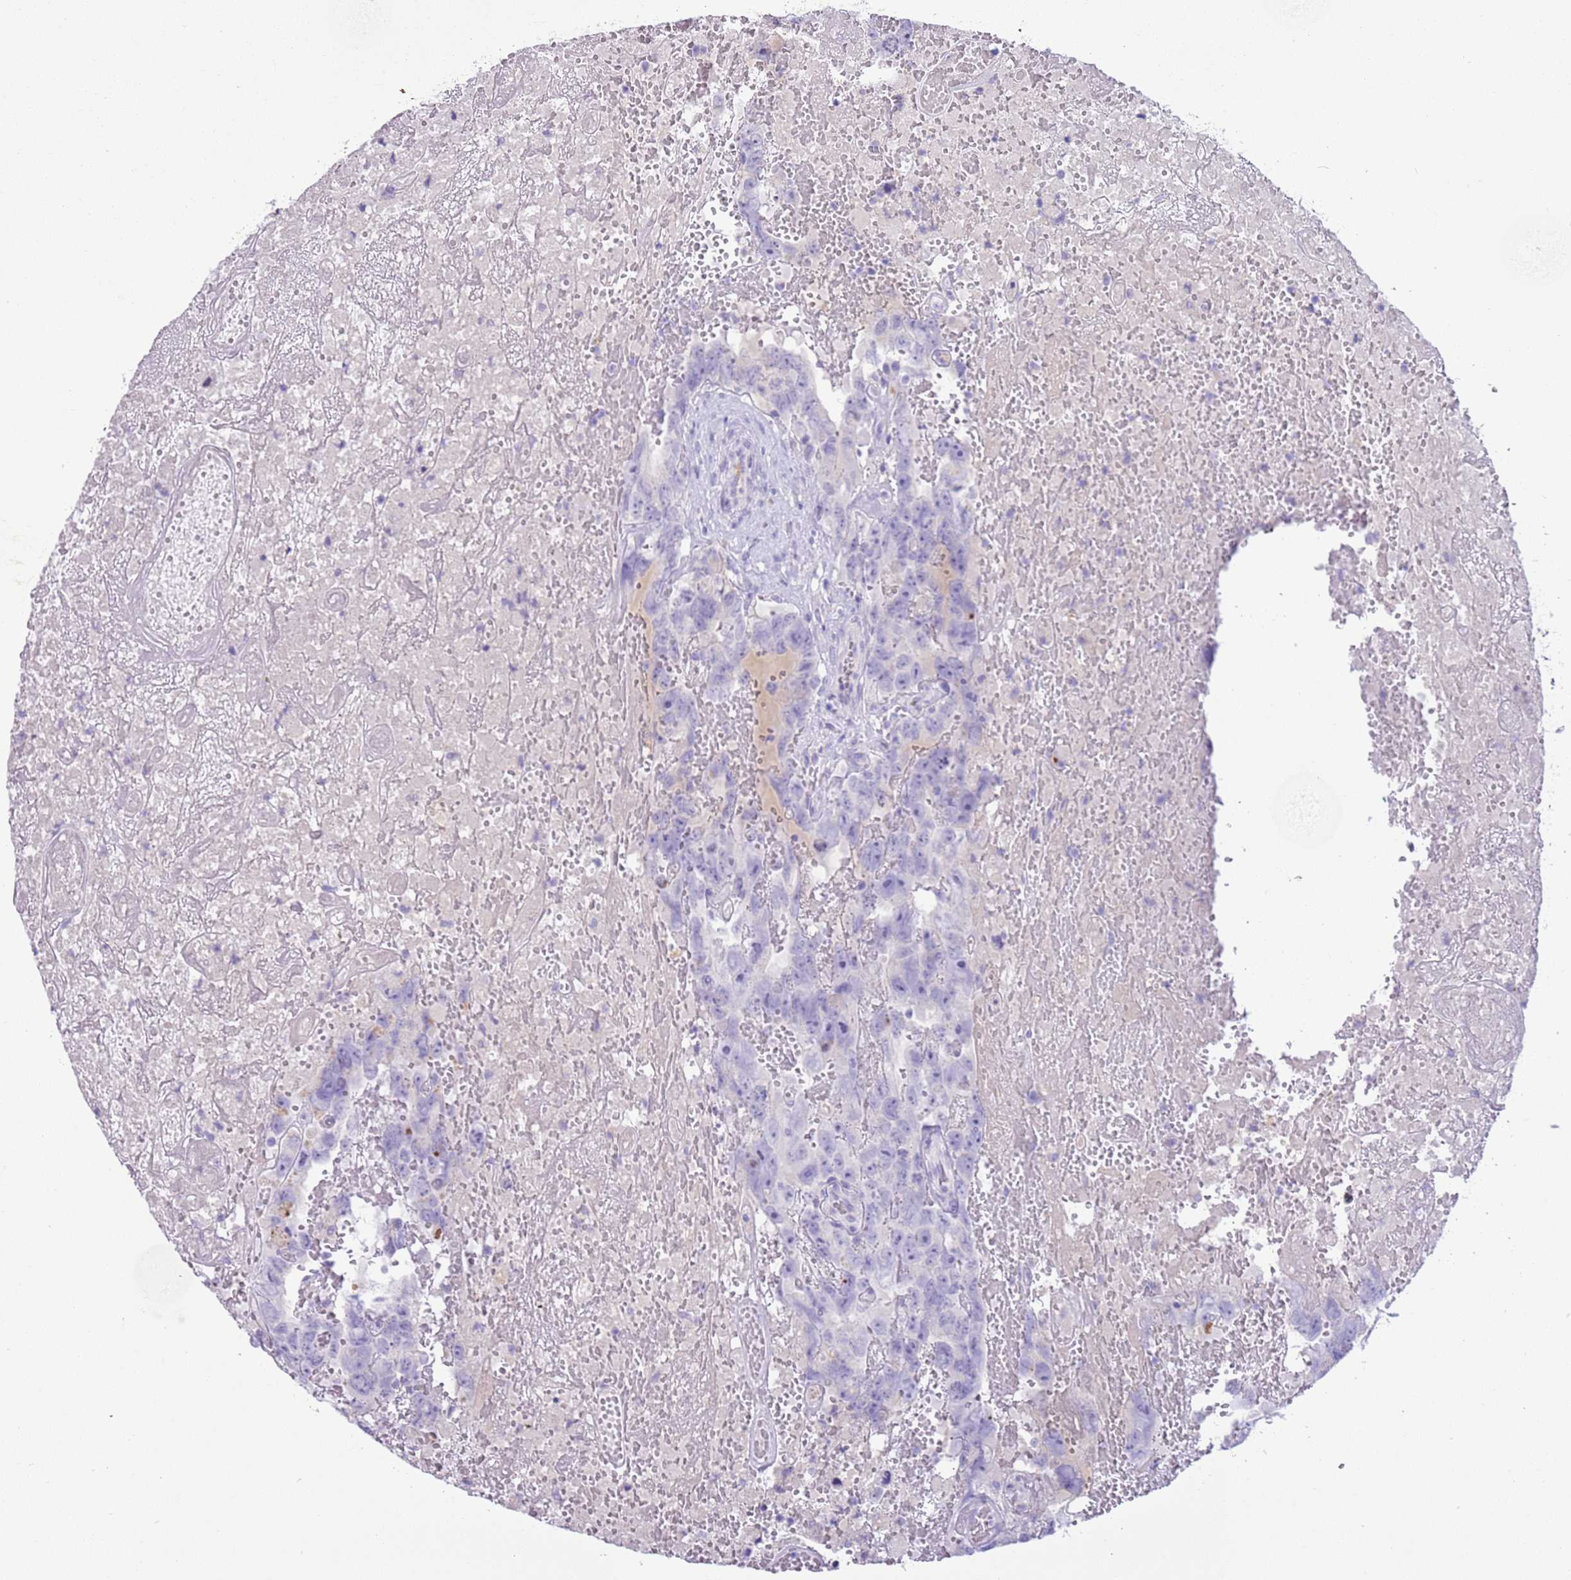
{"staining": {"intensity": "negative", "quantity": "none", "location": "none"}, "tissue": "testis cancer", "cell_type": "Tumor cells", "image_type": "cancer", "snomed": [{"axis": "morphology", "description": "Carcinoma, Embryonal, NOS"}, {"axis": "topography", "description": "Testis"}], "caption": "Testis cancer was stained to show a protein in brown. There is no significant staining in tumor cells. (DAB (3,3'-diaminobenzidine) IHC with hematoxylin counter stain).", "gene": "IGKV3D-11", "patient": {"sex": "male", "age": 45}}